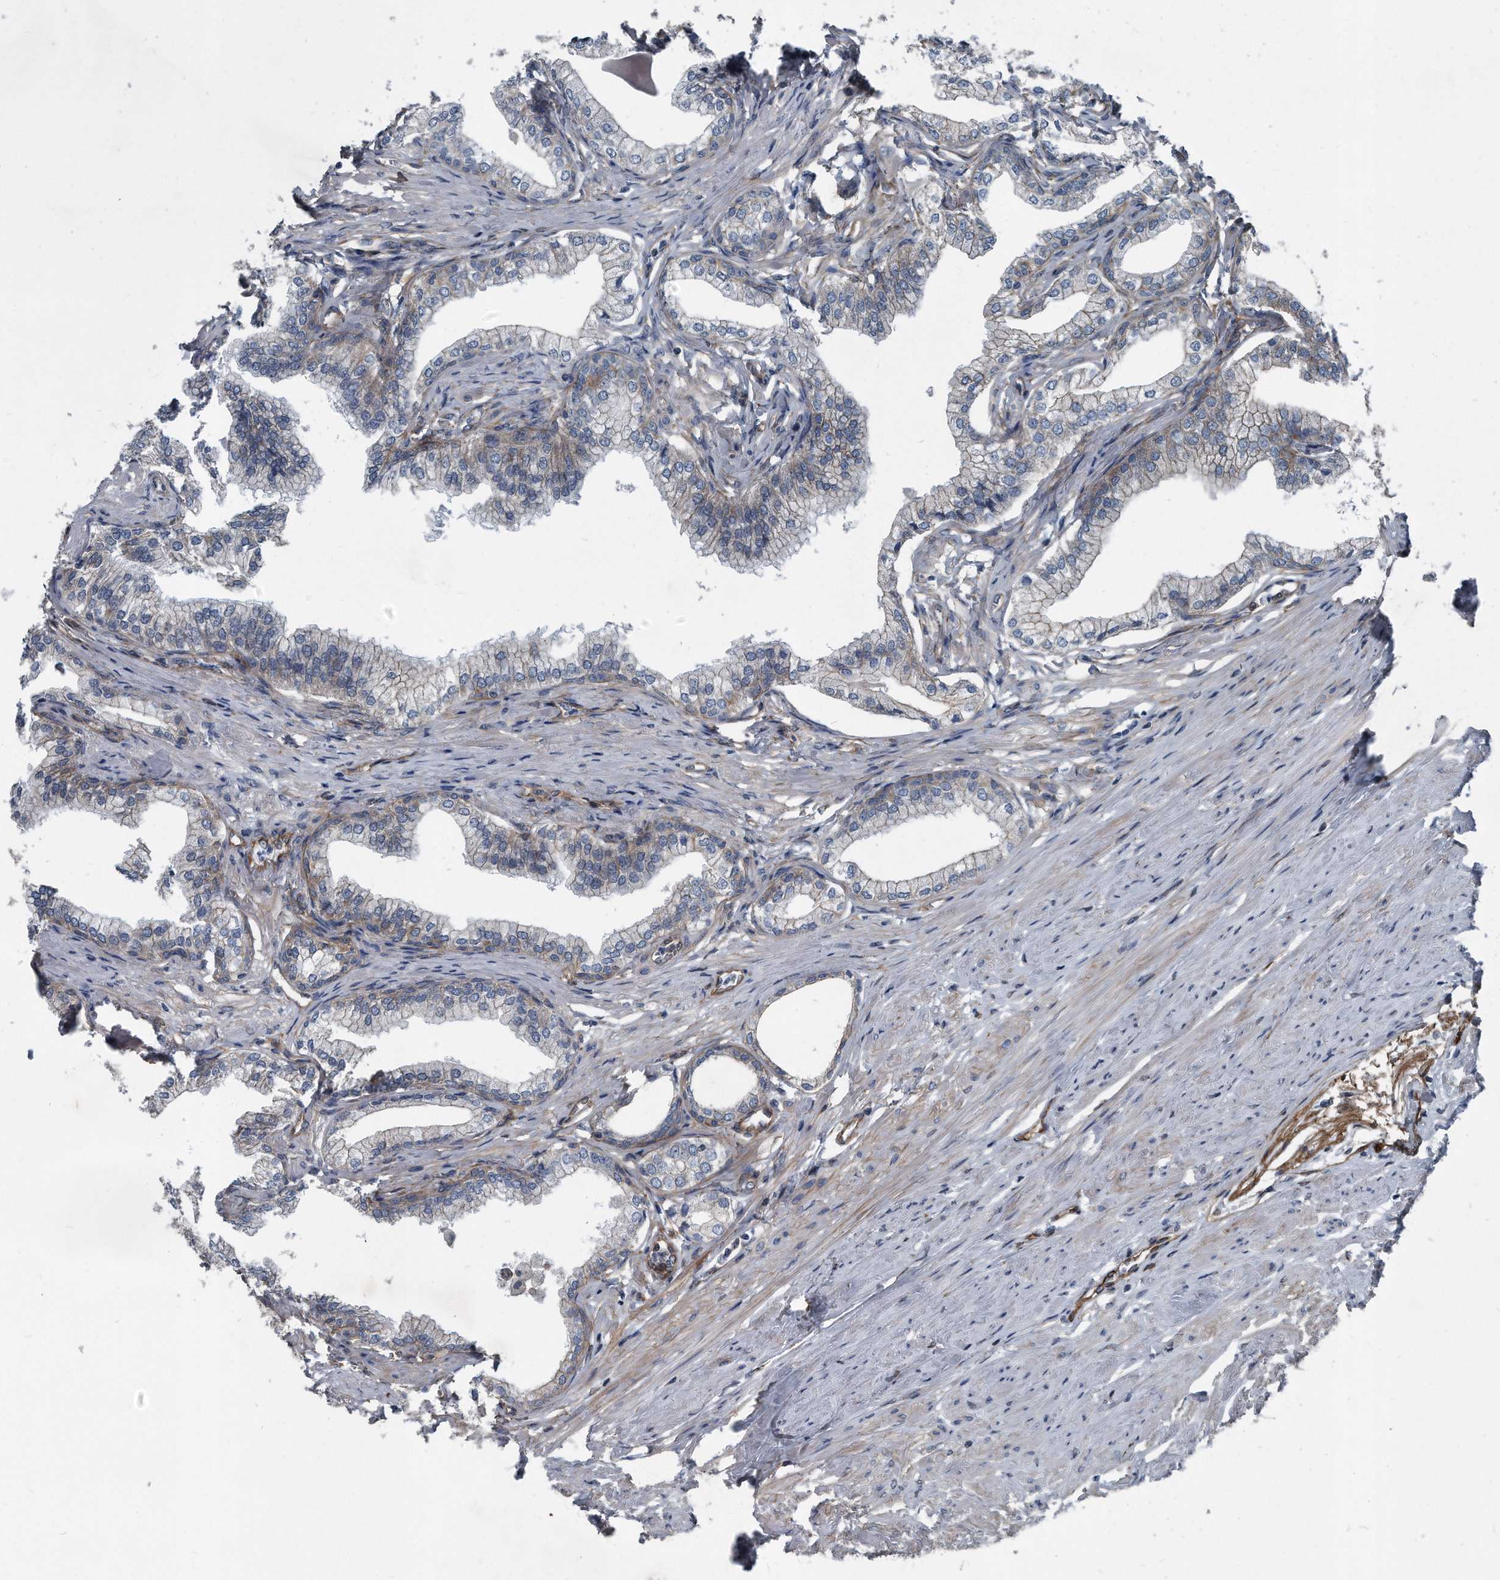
{"staining": {"intensity": "weak", "quantity": "25%-75%", "location": "cytoplasmic/membranous"}, "tissue": "prostate", "cell_type": "Glandular cells", "image_type": "normal", "snomed": [{"axis": "morphology", "description": "Normal tissue, NOS"}, {"axis": "morphology", "description": "Urothelial carcinoma, Low grade"}, {"axis": "topography", "description": "Urinary bladder"}, {"axis": "topography", "description": "Prostate"}], "caption": "An immunohistochemistry histopathology image of unremarkable tissue is shown. Protein staining in brown highlights weak cytoplasmic/membranous positivity in prostate within glandular cells.", "gene": "PLEC", "patient": {"sex": "male", "age": 60}}